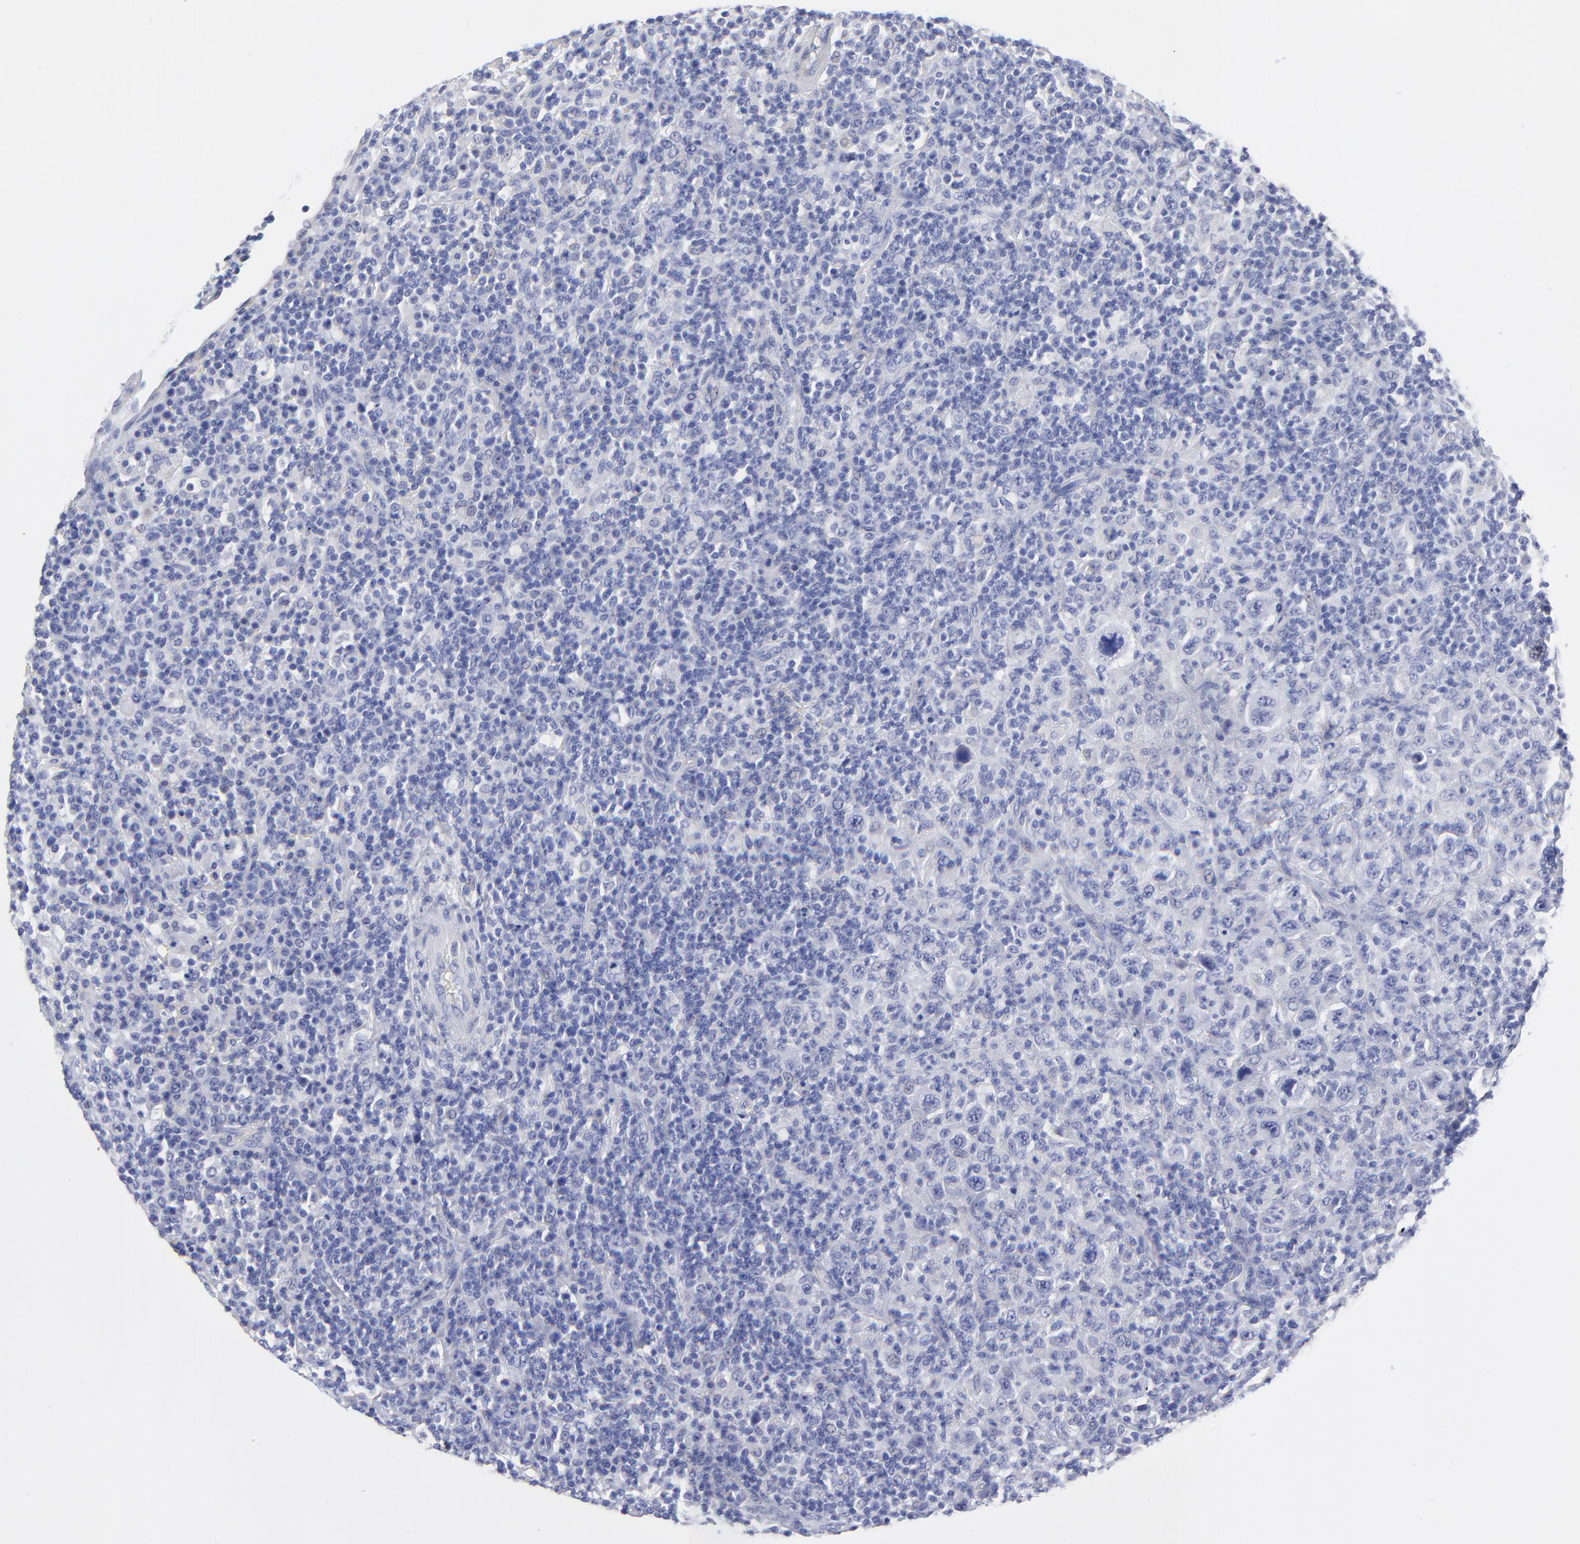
{"staining": {"intensity": "negative", "quantity": "none", "location": "none"}, "tissue": "lymphoma", "cell_type": "Tumor cells", "image_type": "cancer", "snomed": [{"axis": "morphology", "description": "Hodgkin's disease, NOS"}, {"axis": "topography", "description": "Lymph node"}], "caption": "Immunohistochemical staining of human lymphoma shows no significant positivity in tumor cells.", "gene": "DUSP9", "patient": {"sex": "male", "age": 65}}